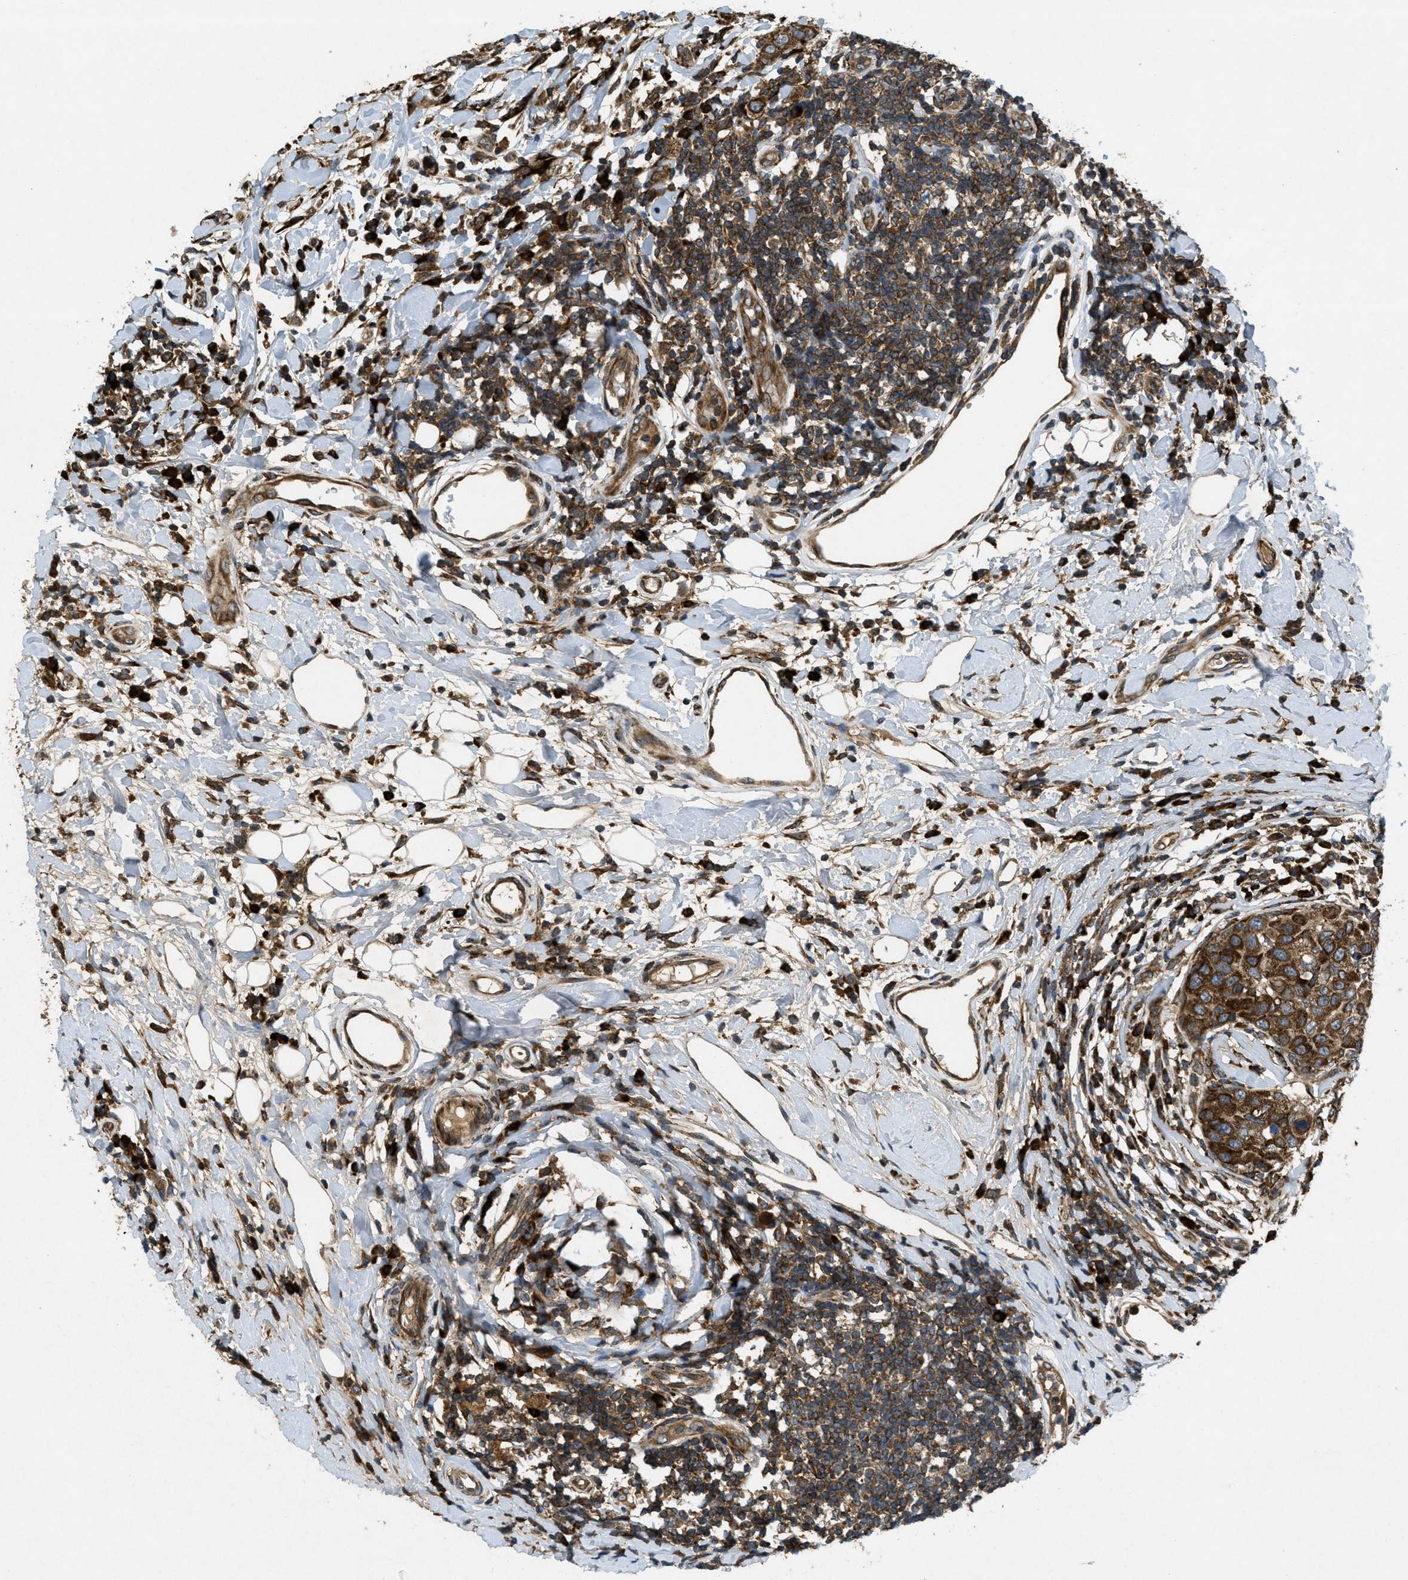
{"staining": {"intensity": "strong", "quantity": ">75%", "location": "cytoplasmic/membranous"}, "tissue": "breast cancer", "cell_type": "Tumor cells", "image_type": "cancer", "snomed": [{"axis": "morphology", "description": "Duct carcinoma"}, {"axis": "topography", "description": "Breast"}], "caption": "Immunohistochemistry (IHC) (DAB (3,3'-diaminobenzidine)) staining of breast infiltrating ductal carcinoma shows strong cytoplasmic/membranous protein staining in about >75% of tumor cells.", "gene": "PCDH18", "patient": {"sex": "female", "age": 27}}